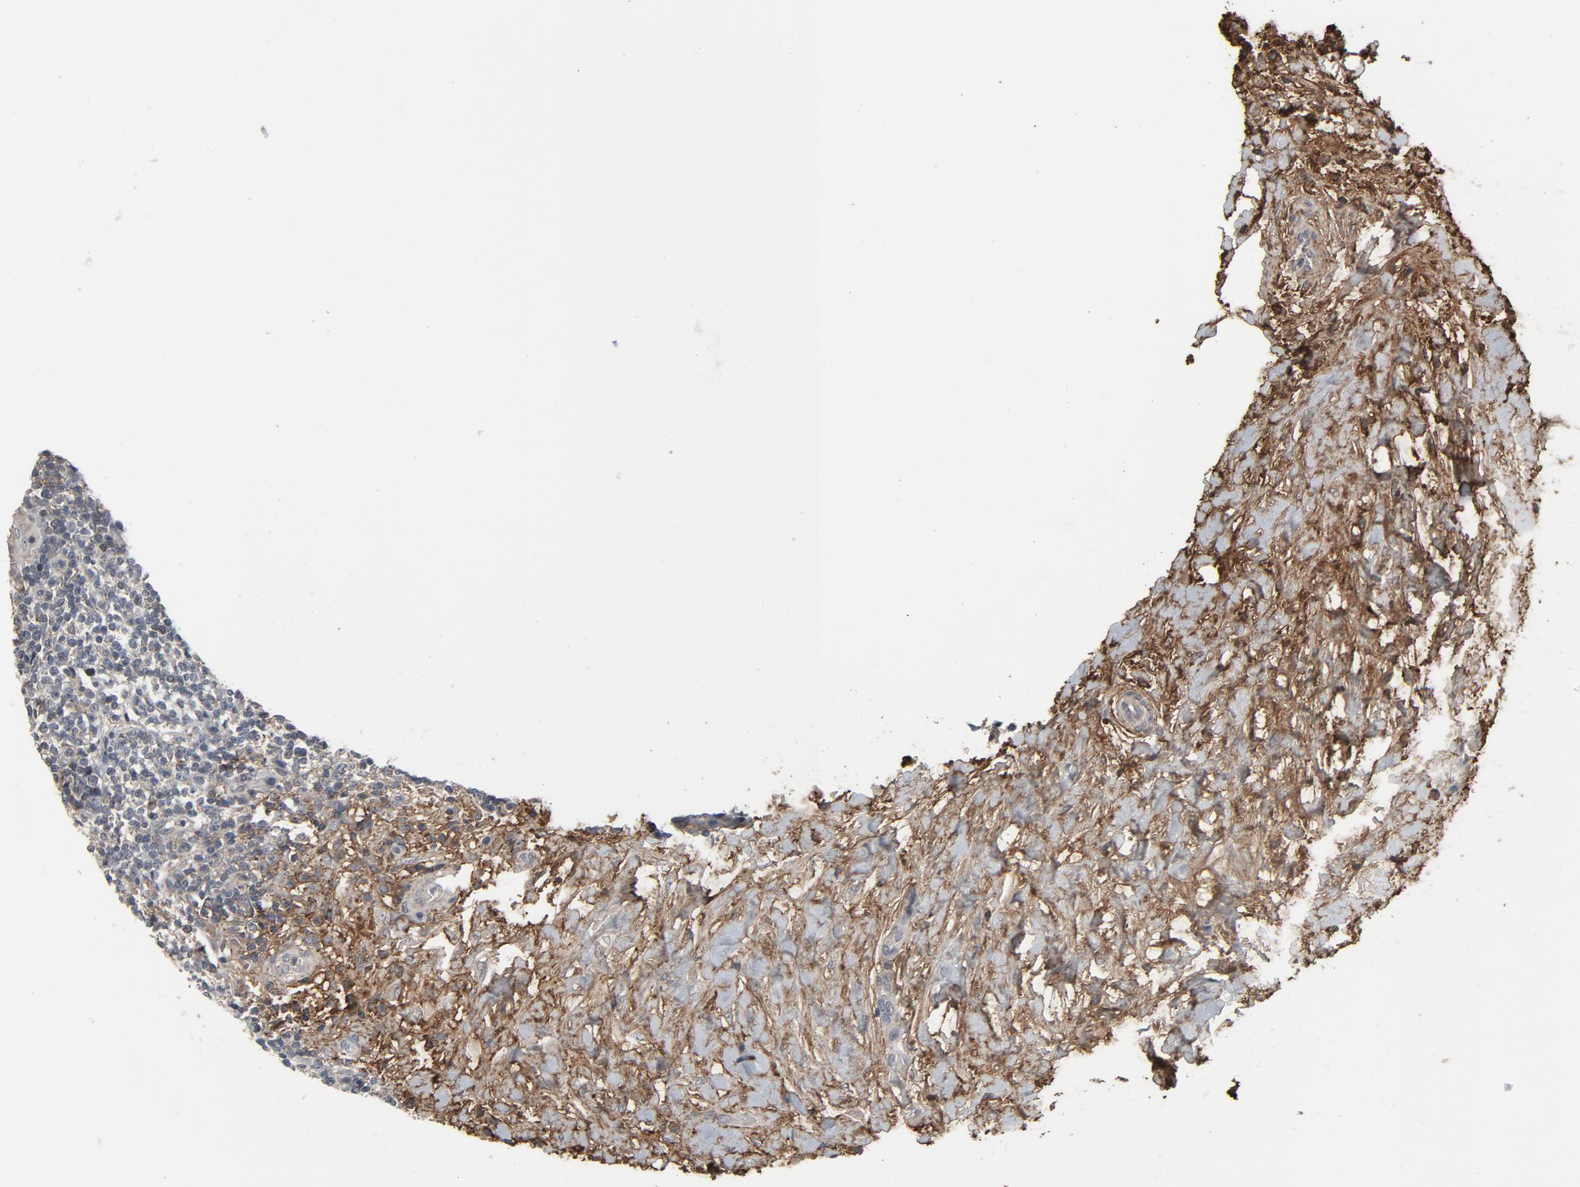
{"staining": {"intensity": "negative", "quantity": "none", "location": "none"}, "tissue": "lymphoma", "cell_type": "Tumor cells", "image_type": "cancer", "snomed": [{"axis": "morphology", "description": "Malignant lymphoma, non-Hodgkin's type, Low grade"}, {"axis": "topography", "description": "Lymph node"}], "caption": "Immunohistochemistry of human lymphoma displays no expression in tumor cells.", "gene": "PDZD4", "patient": {"sex": "female", "age": 76}}